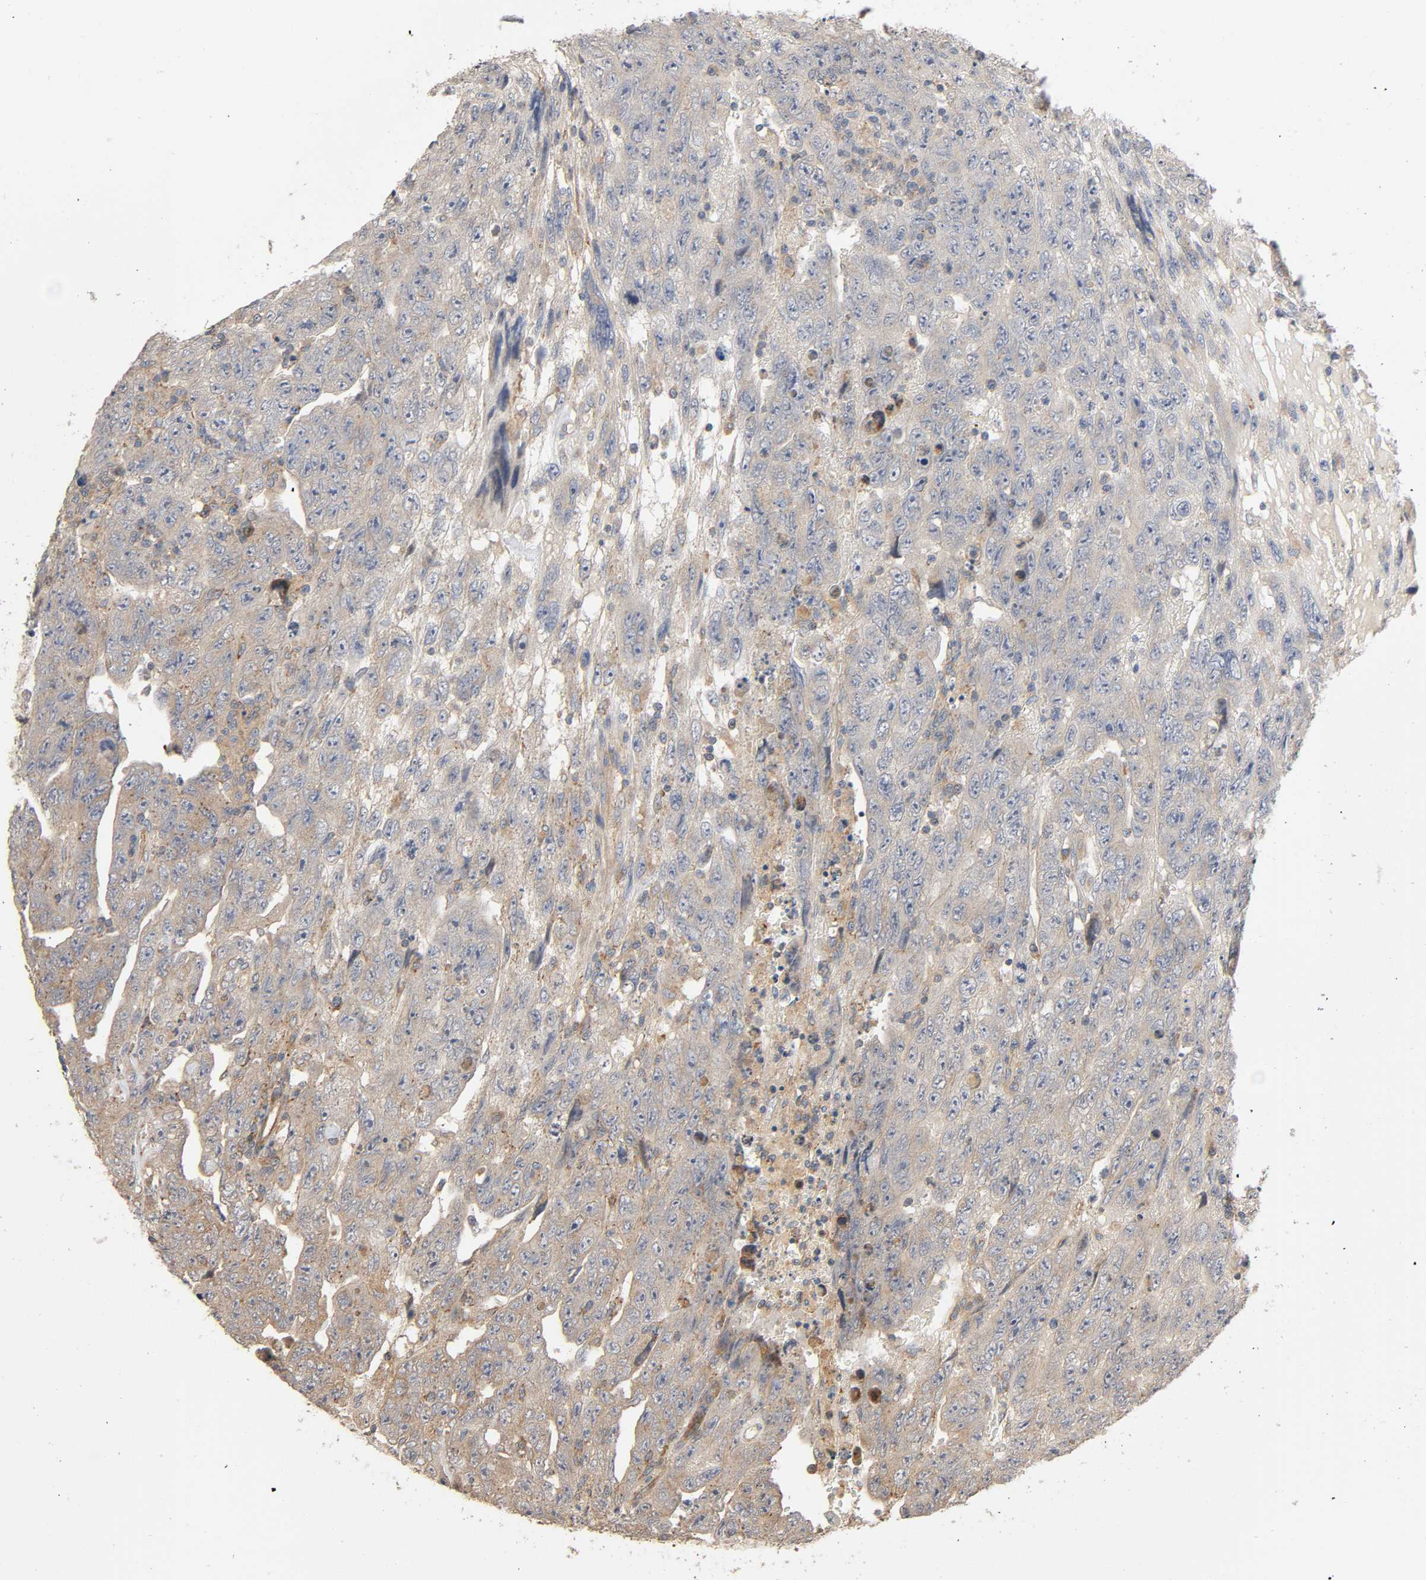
{"staining": {"intensity": "weak", "quantity": "<25%", "location": "cytoplasmic/membranous"}, "tissue": "testis cancer", "cell_type": "Tumor cells", "image_type": "cancer", "snomed": [{"axis": "morphology", "description": "Carcinoma, Embryonal, NOS"}, {"axis": "topography", "description": "Testis"}], "caption": "Tumor cells are negative for brown protein staining in testis embryonal carcinoma.", "gene": "SGSM1", "patient": {"sex": "male", "age": 28}}